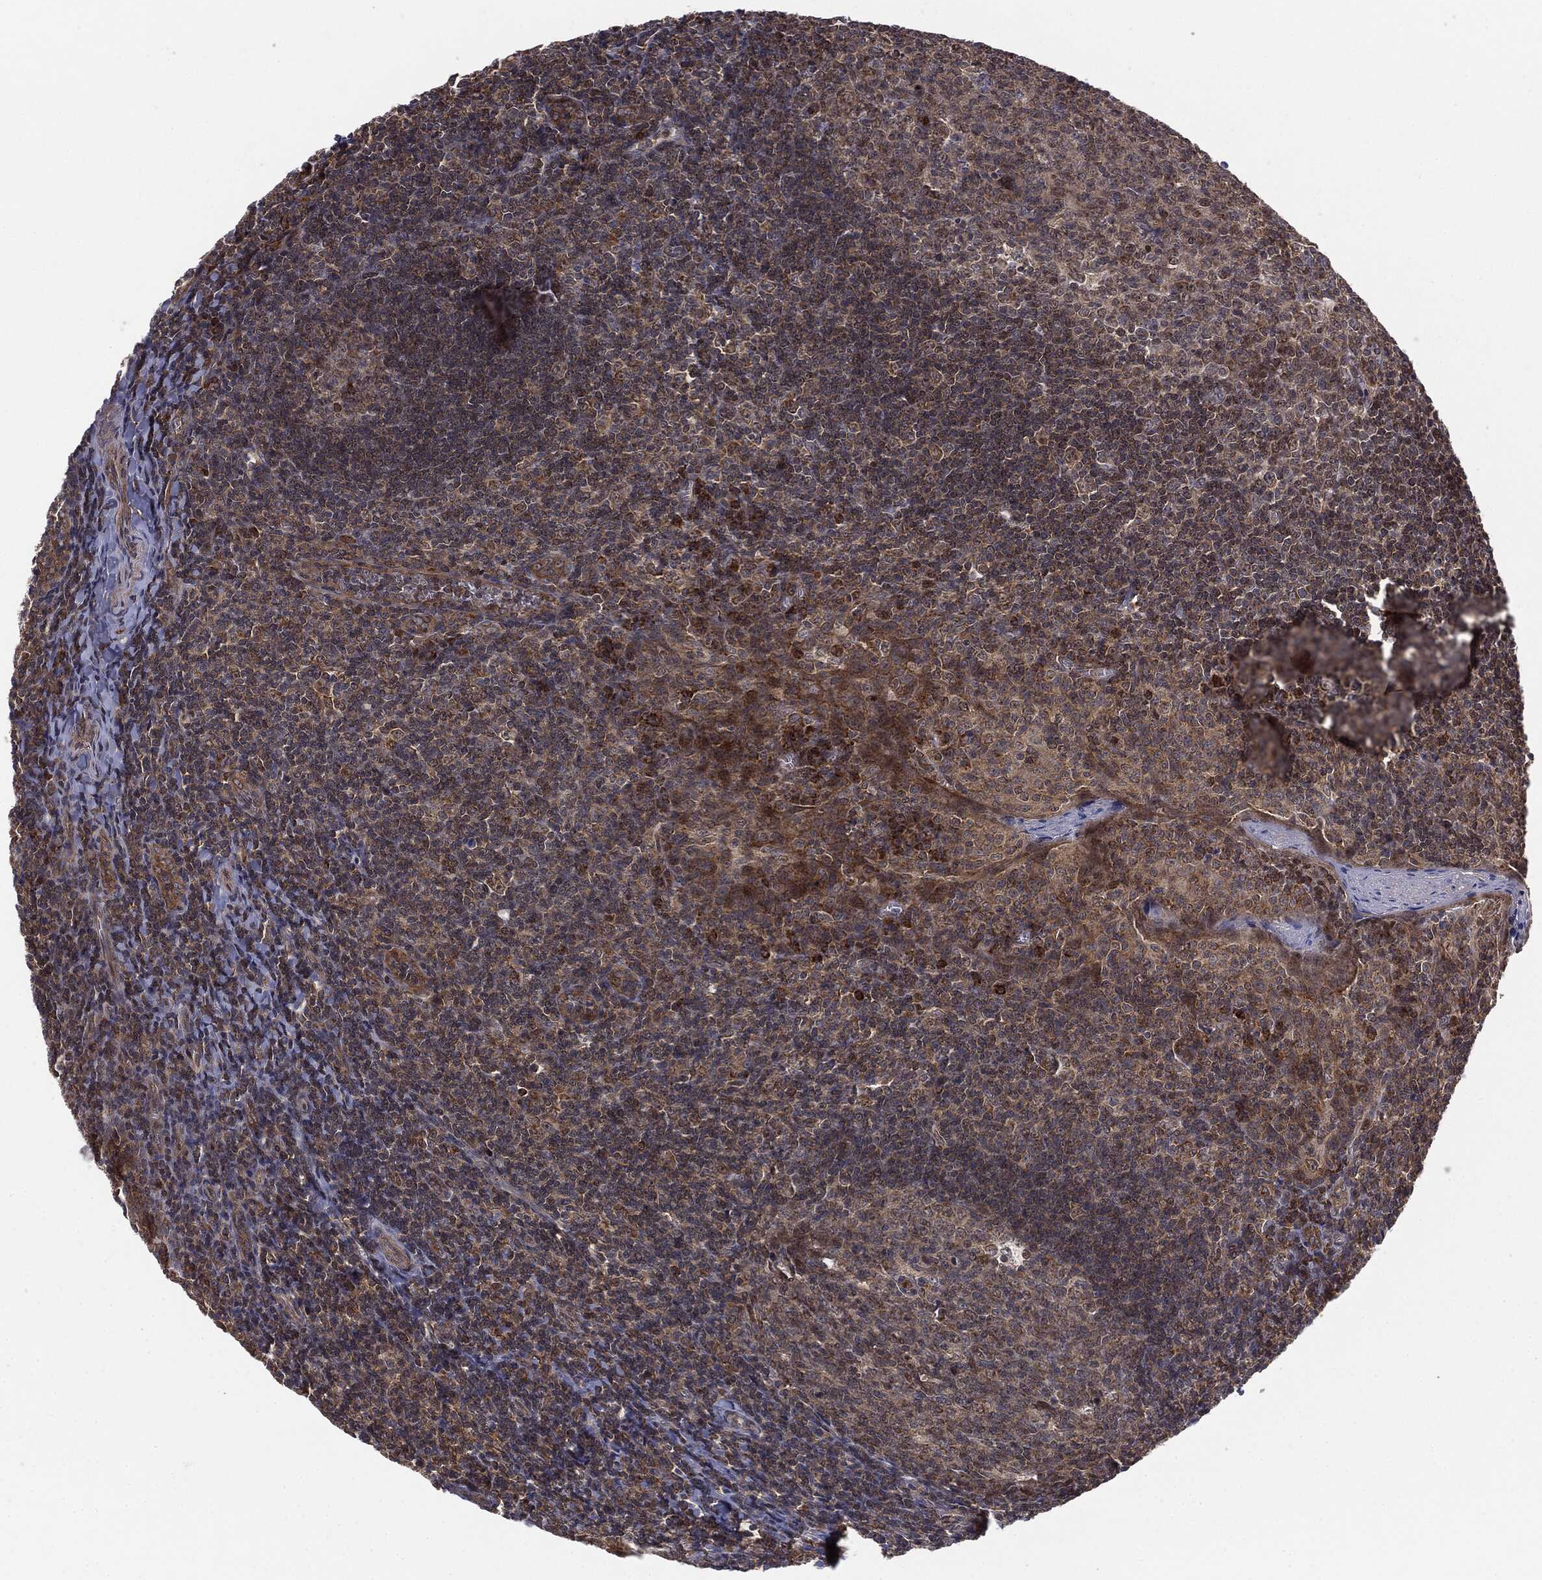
{"staining": {"intensity": "moderate", "quantity": "25%-75%", "location": "cytoplasmic/membranous"}, "tissue": "tonsil", "cell_type": "Germinal center cells", "image_type": "normal", "snomed": [{"axis": "morphology", "description": "Normal tissue, NOS"}, {"axis": "topography", "description": "Tonsil"}], "caption": "Germinal center cells display medium levels of moderate cytoplasmic/membranous staining in about 25%-75% of cells in normal human tonsil.", "gene": "MTOR", "patient": {"sex": "male", "age": 20}}